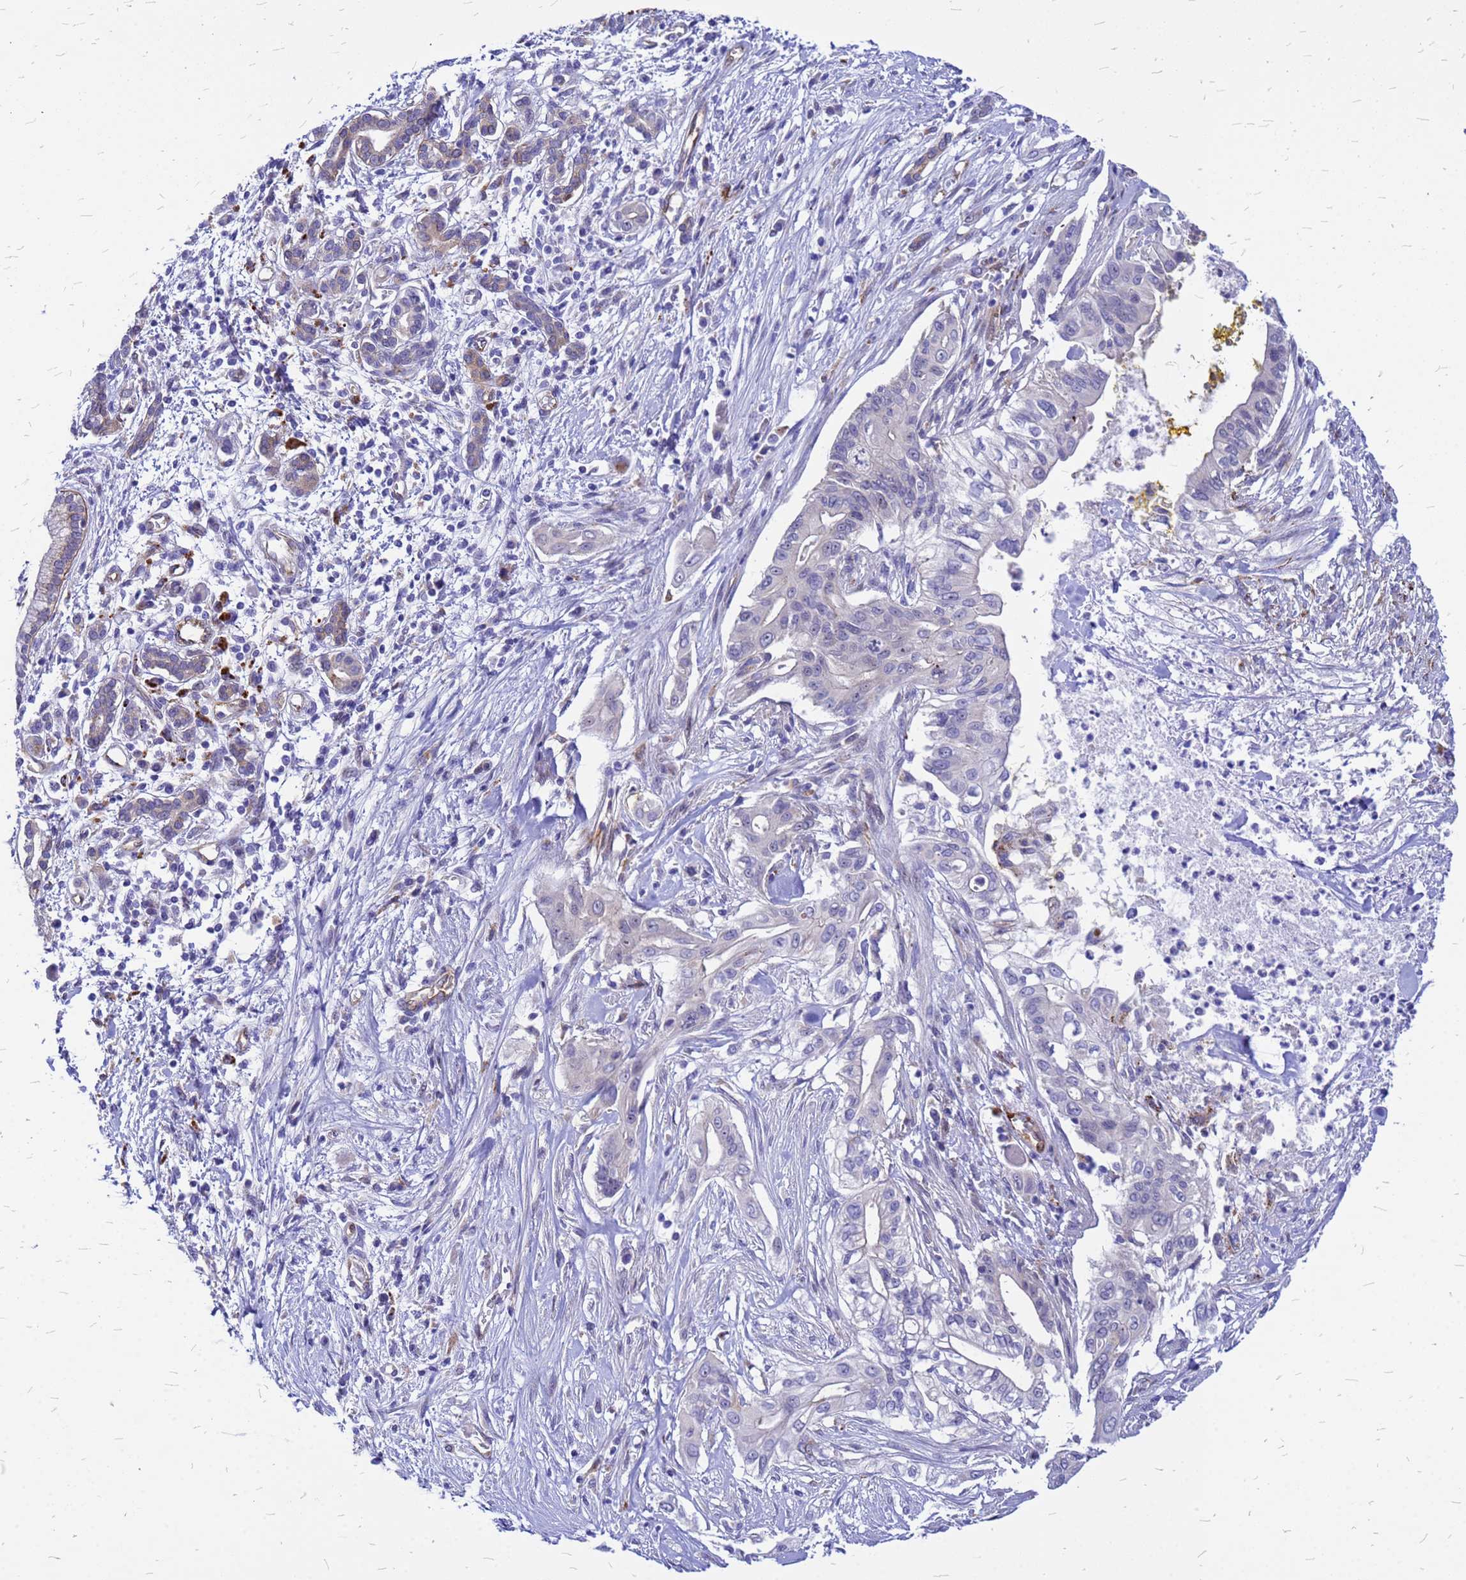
{"staining": {"intensity": "negative", "quantity": "none", "location": "none"}, "tissue": "pancreatic cancer", "cell_type": "Tumor cells", "image_type": "cancer", "snomed": [{"axis": "morphology", "description": "Adenocarcinoma, NOS"}, {"axis": "topography", "description": "Pancreas"}], "caption": "A micrograph of human pancreatic adenocarcinoma is negative for staining in tumor cells.", "gene": "NOSTRIN", "patient": {"sex": "male", "age": 58}}